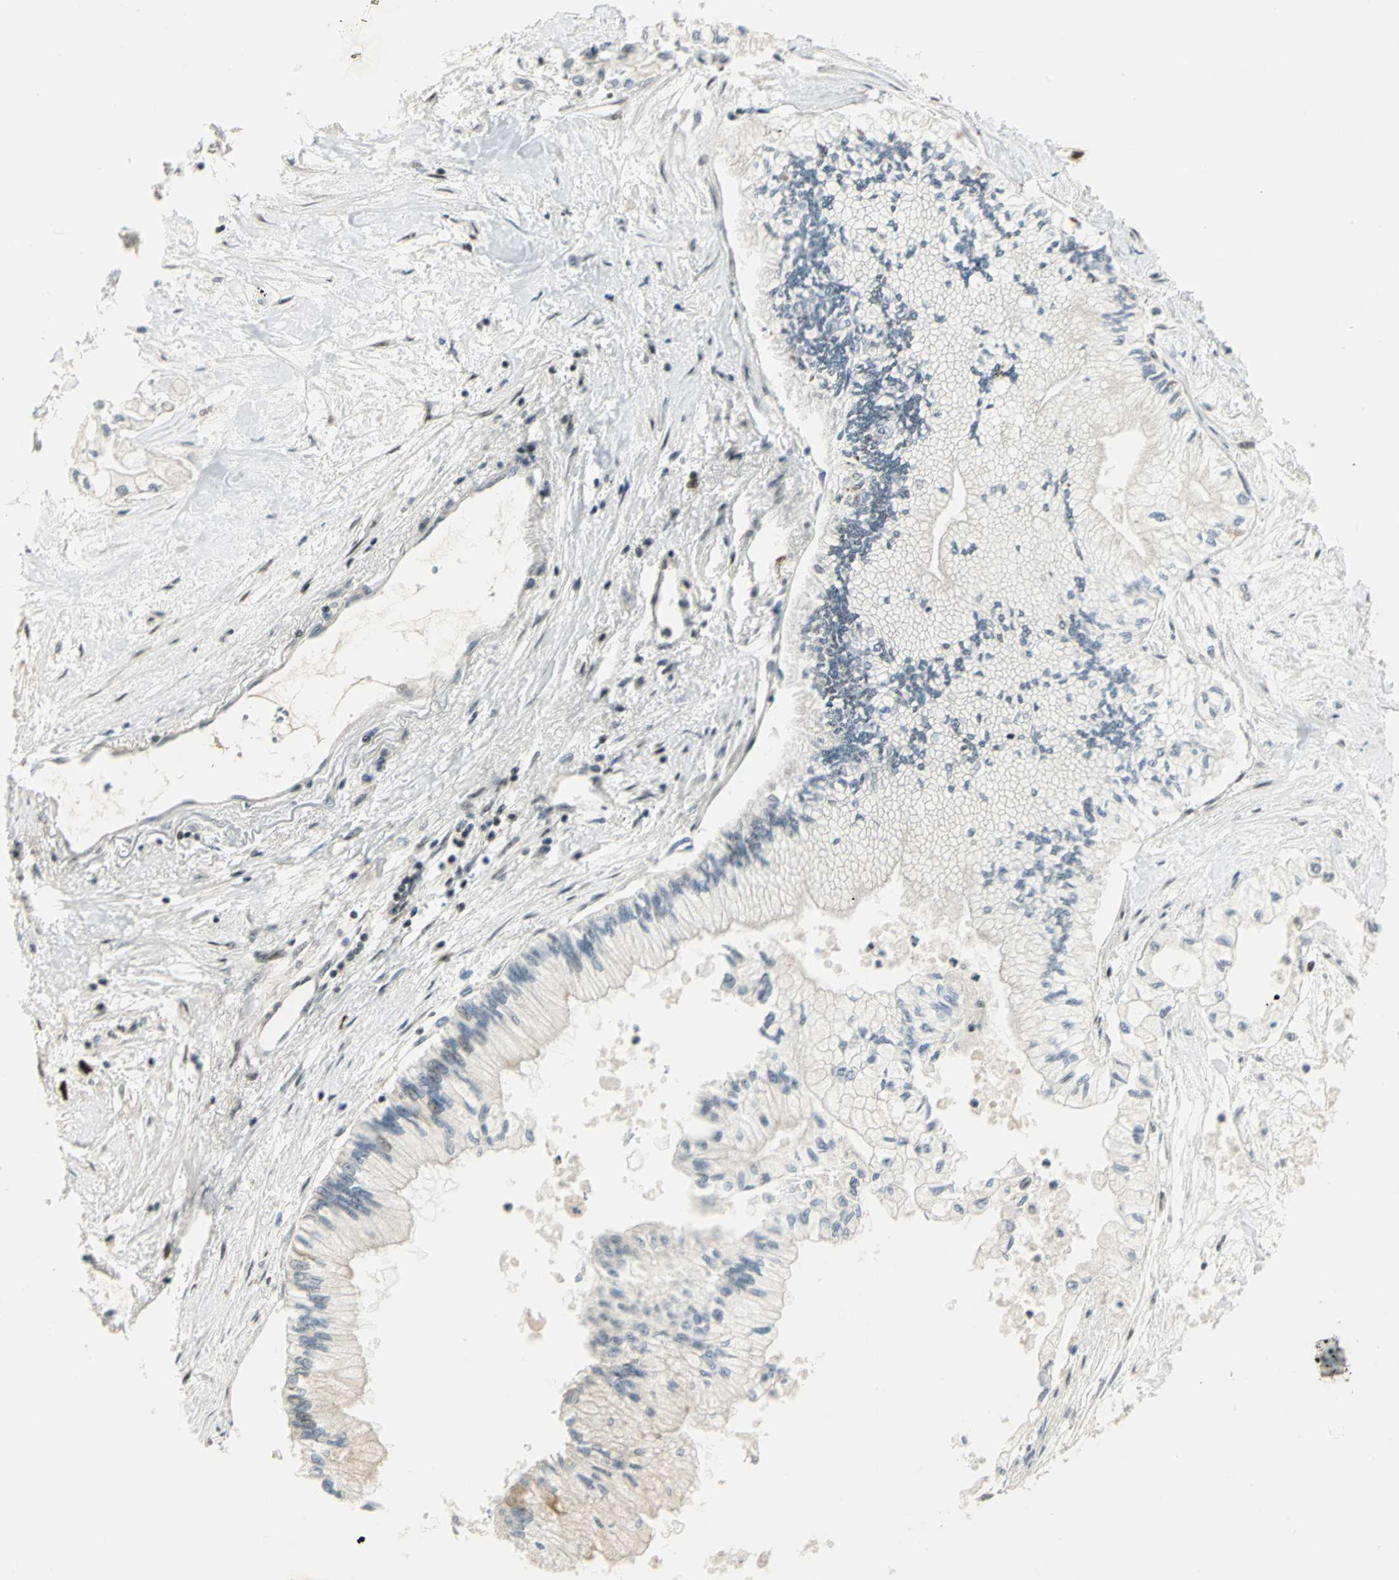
{"staining": {"intensity": "moderate", "quantity": ">75%", "location": "nuclear"}, "tissue": "pancreatic cancer", "cell_type": "Tumor cells", "image_type": "cancer", "snomed": [{"axis": "morphology", "description": "Adenocarcinoma, NOS"}, {"axis": "topography", "description": "Pancreas"}], "caption": "Immunohistochemical staining of adenocarcinoma (pancreatic) exhibits medium levels of moderate nuclear staining in approximately >75% of tumor cells.", "gene": "CCNT1", "patient": {"sex": "male", "age": 79}}